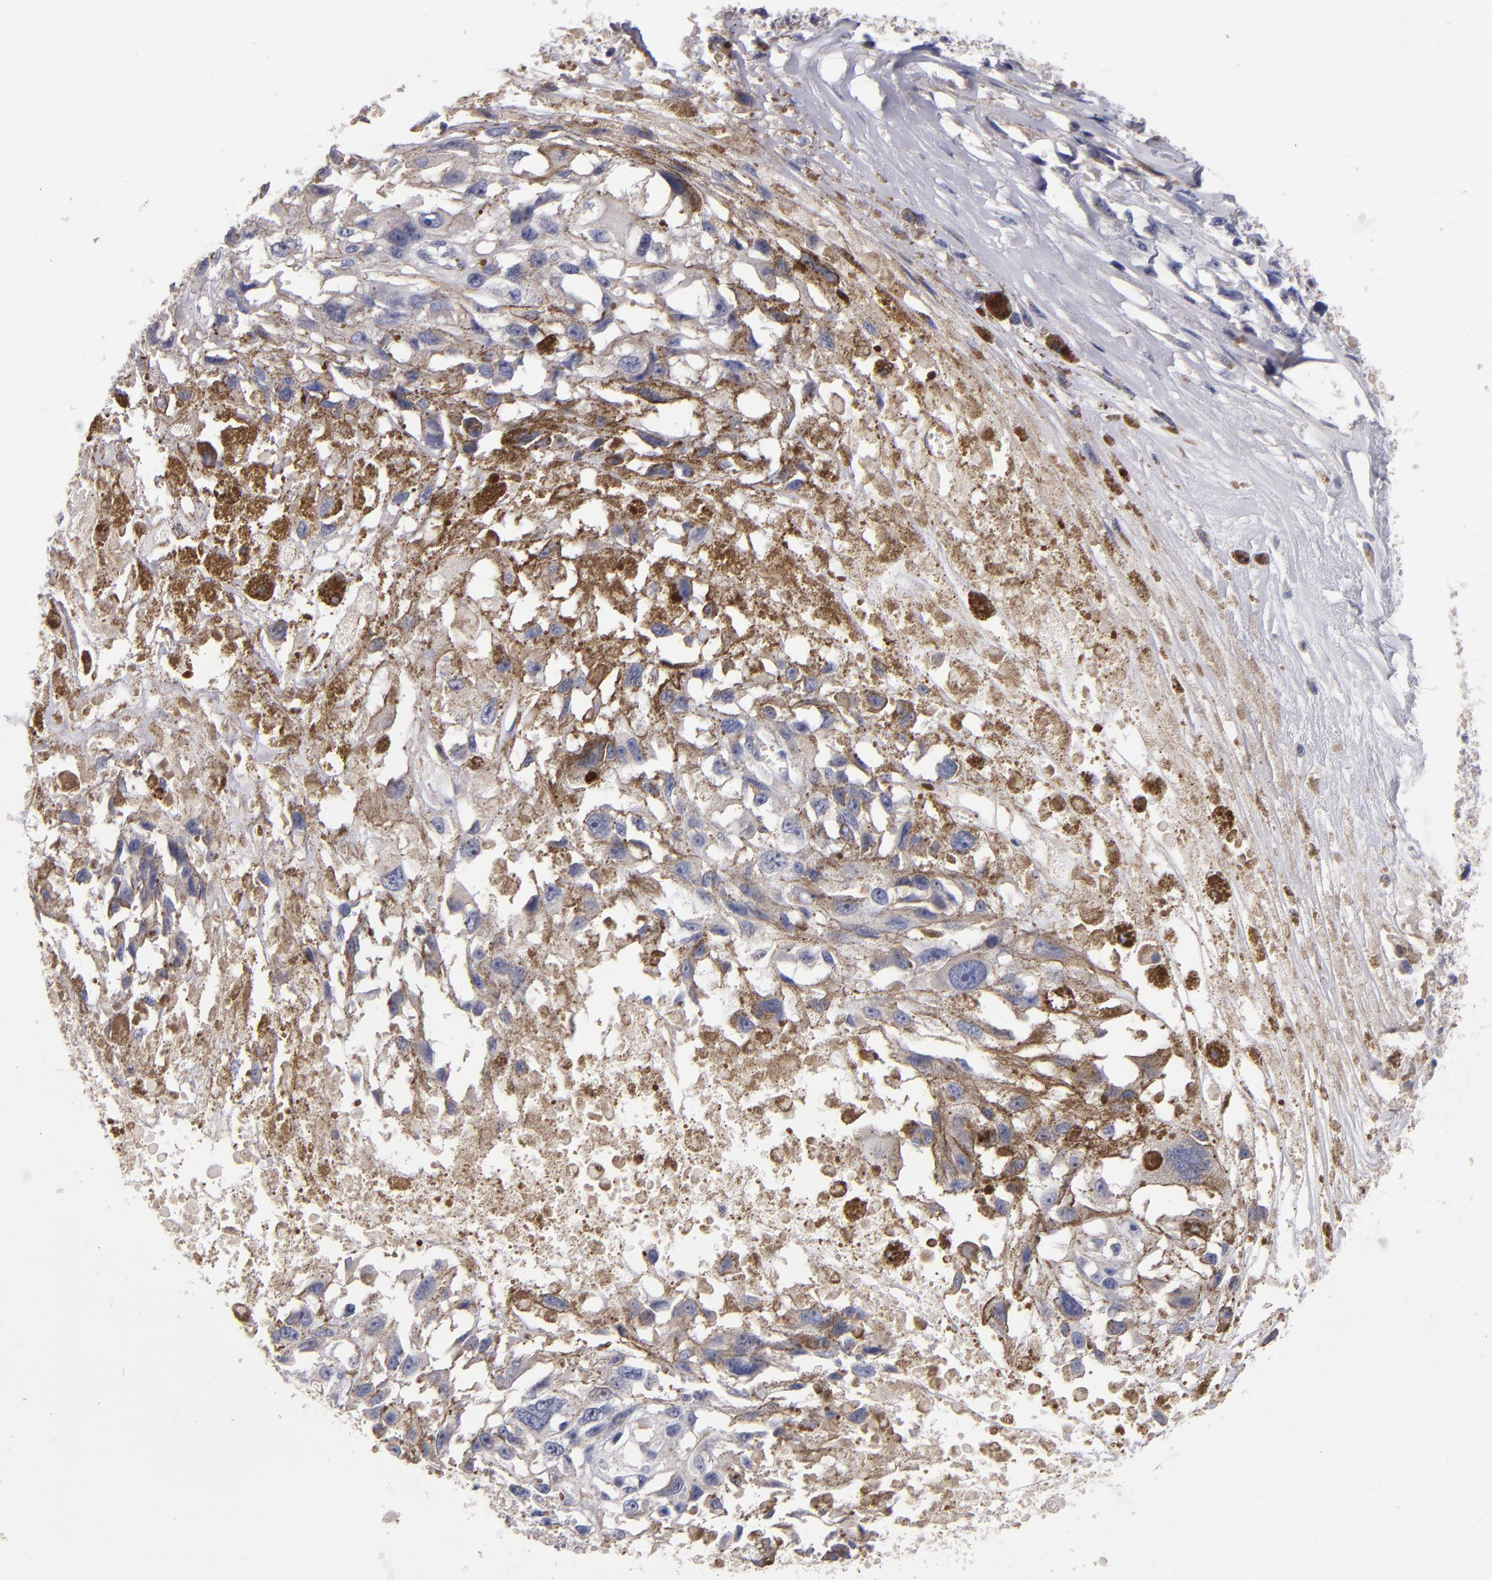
{"staining": {"intensity": "negative", "quantity": "none", "location": "none"}, "tissue": "melanoma", "cell_type": "Tumor cells", "image_type": "cancer", "snomed": [{"axis": "morphology", "description": "Malignant melanoma, Metastatic site"}, {"axis": "topography", "description": "Lymph node"}], "caption": "IHC photomicrograph of neoplastic tissue: melanoma stained with DAB demonstrates no significant protein expression in tumor cells.", "gene": "CLDN5", "patient": {"sex": "male", "age": 59}}